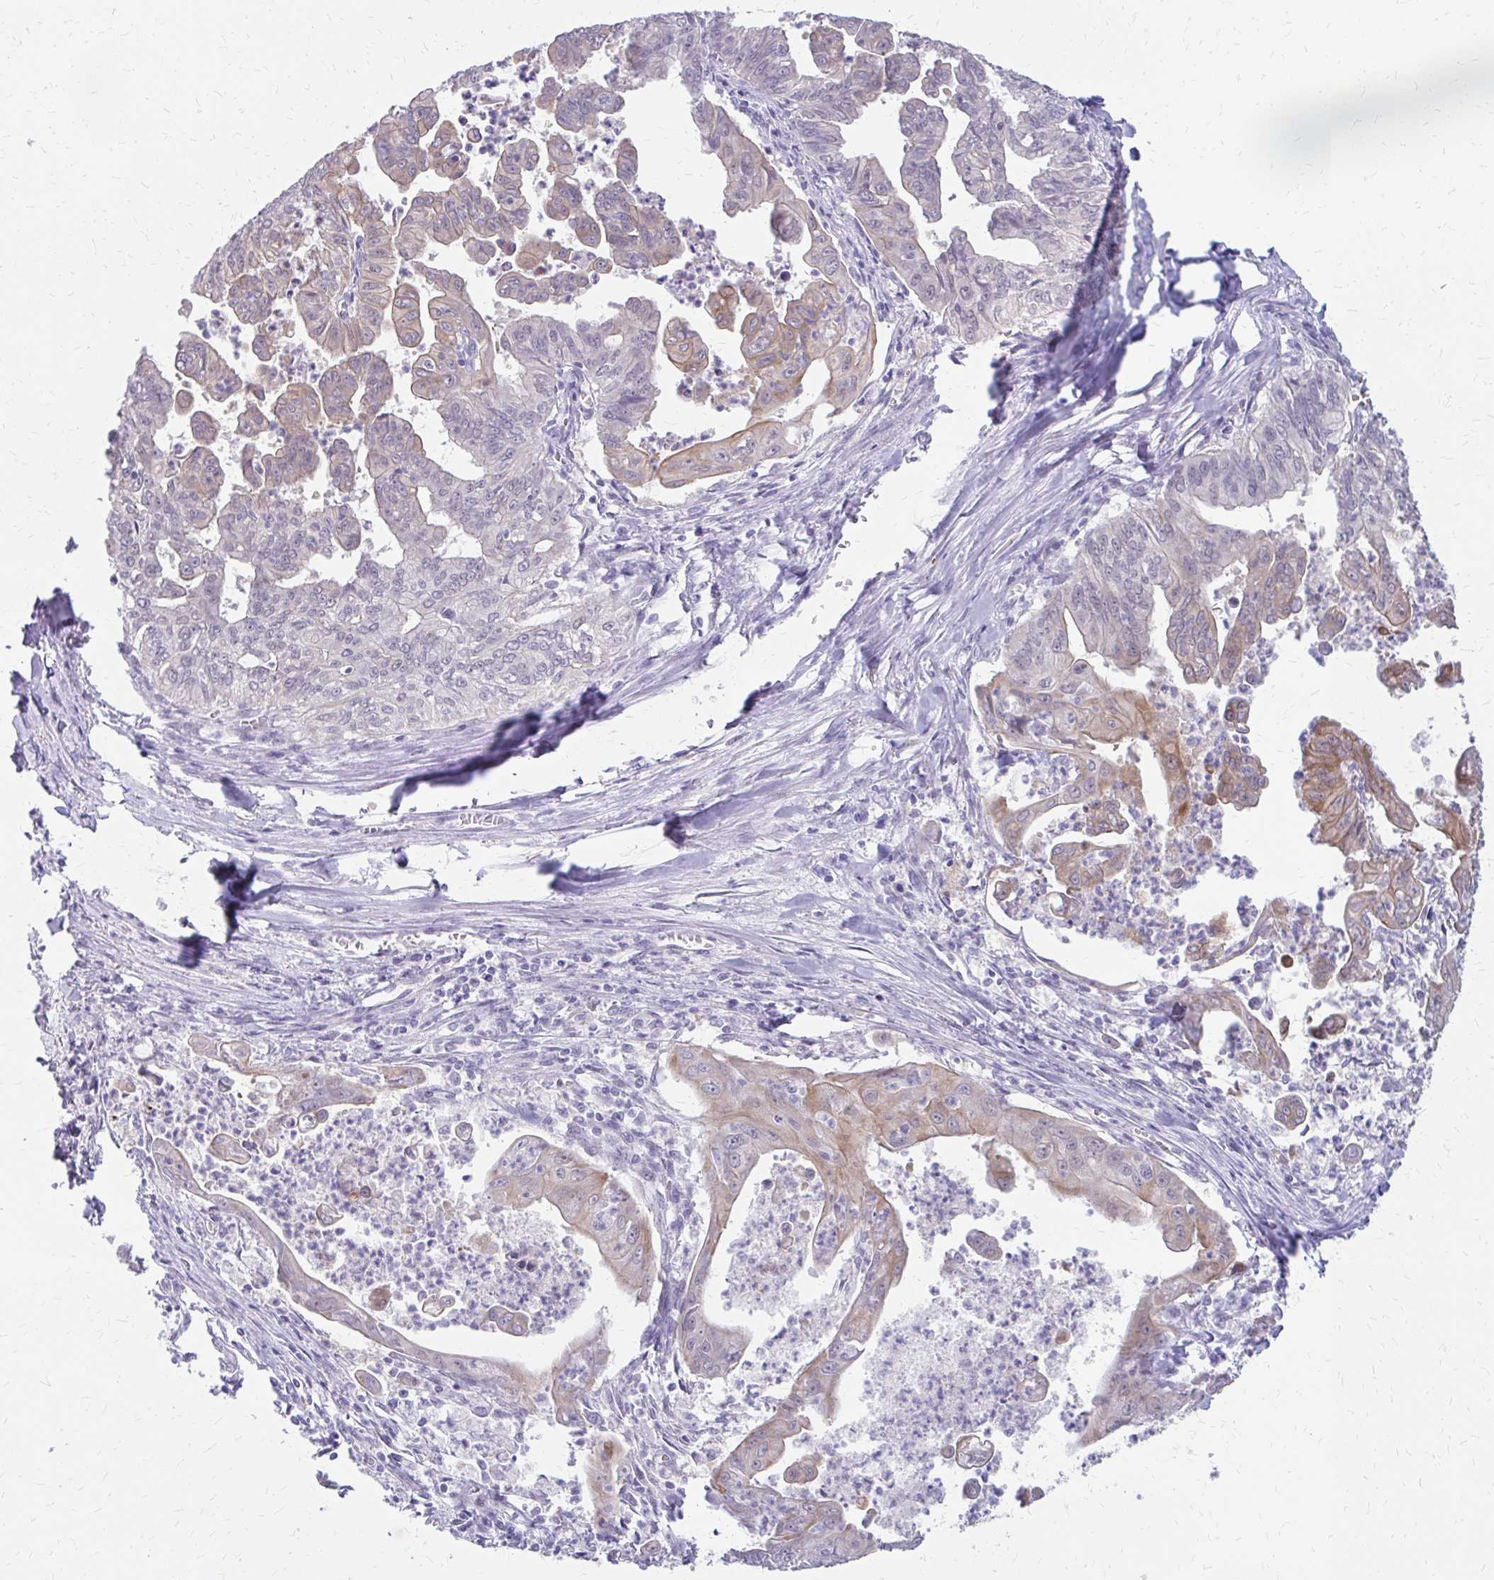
{"staining": {"intensity": "moderate", "quantity": "<25%", "location": "cytoplasmic/membranous"}, "tissue": "stomach cancer", "cell_type": "Tumor cells", "image_type": "cancer", "snomed": [{"axis": "morphology", "description": "Adenocarcinoma, NOS"}, {"axis": "topography", "description": "Stomach, upper"}], "caption": "A high-resolution histopathology image shows IHC staining of stomach cancer (adenocarcinoma), which reveals moderate cytoplasmic/membranous staining in approximately <25% of tumor cells. (Stains: DAB (3,3'-diaminobenzidine) in brown, nuclei in blue, Microscopy: brightfield microscopy at high magnification).", "gene": "RGS16", "patient": {"sex": "male", "age": 80}}